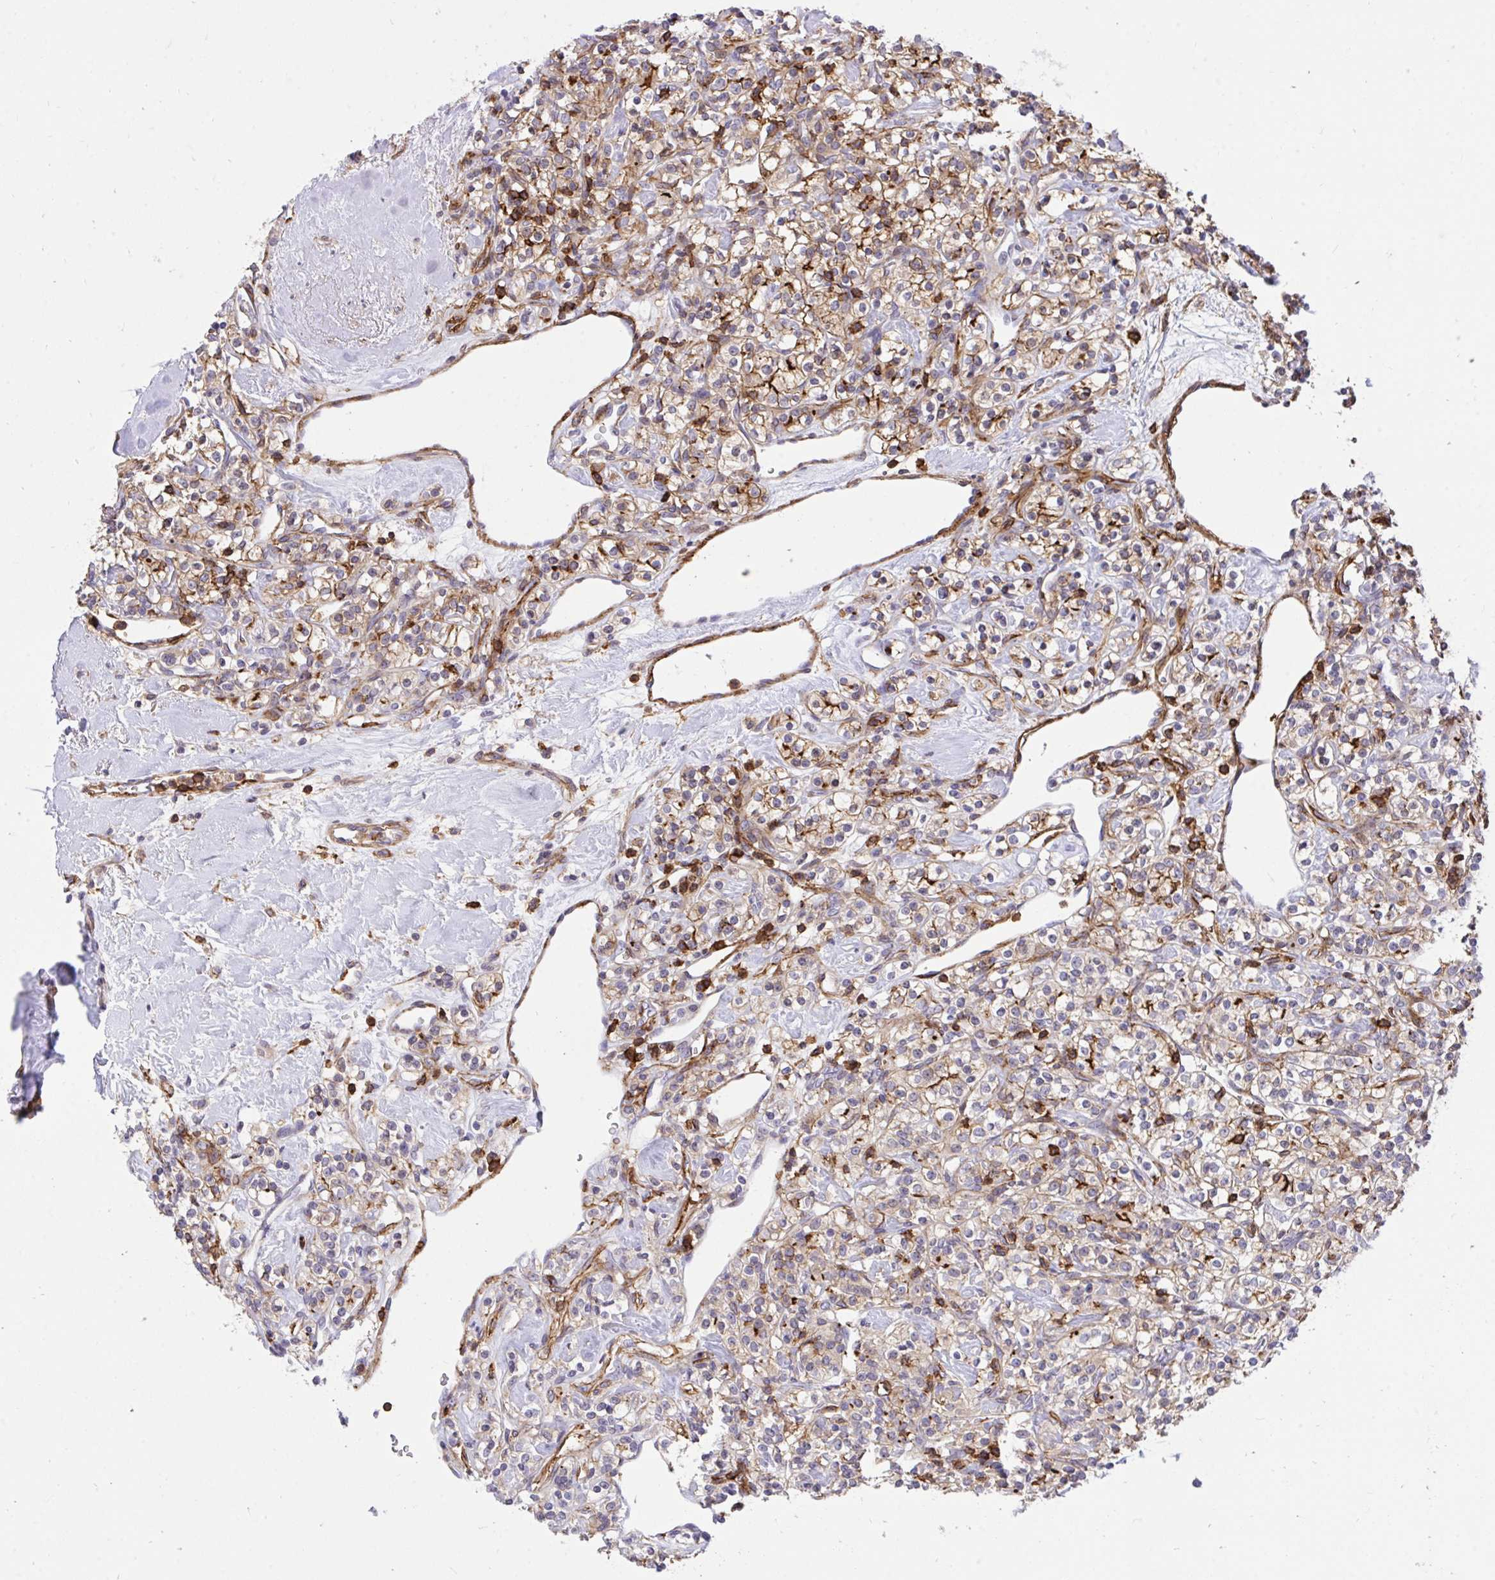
{"staining": {"intensity": "moderate", "quantity": "<25%", "location": "cytoplasmic/membranous"}, "tissue": "renal cancer", "cell_type": "Tumor cells", "image_type": "cancer", "snomed": [{"axis": "morphology", "description": "Adenocarcinoma, NOS"}, {"axis": "topography", "description": "Kidney"}], "caption": "Immunohistochemistry of renal cancer (adenocarcinoma) demonstrates low levels of moderate cytoplasmic/membranous expression in approximately <25% of tumor cells.", "gene": "ERI1", "patient": {"sex": "male", "age": 77}}